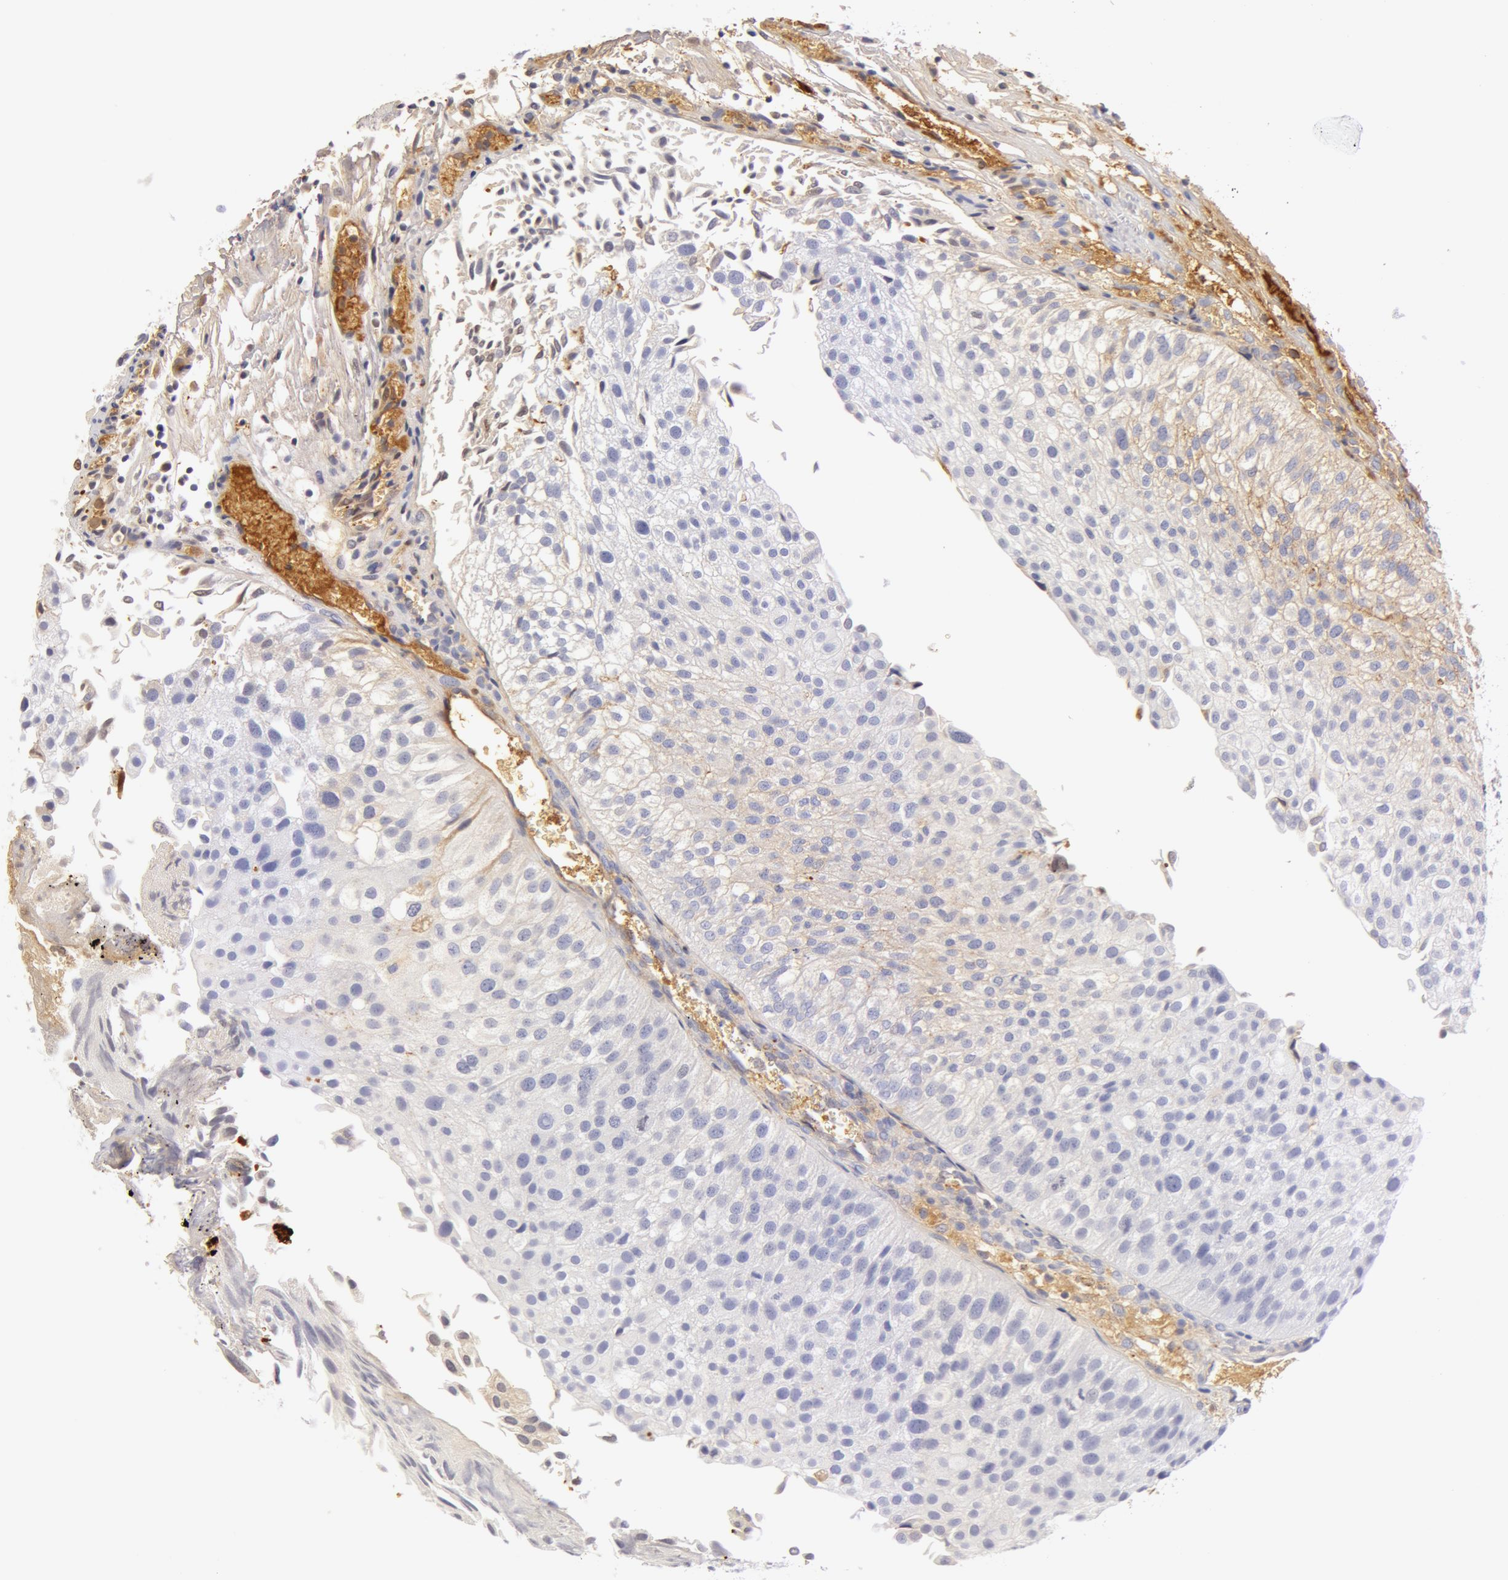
{"staining": {"intensity": "negative", "quantity": "none", "location": "none"}, "tissue": "urothelial cancer", "cell_type": "Tumor cells", "image_type": "cancer", "snomed": [{"axis": "morphology", "description": "Urothelial carcinoma, Low grade"}, {"axis": "topography", "description": "Urinary bladder"}], "caption": "A micrograph of low-grade urothelial carcinoma stained for a protein reveals no brown staining in tumor cells.", "gene": "AHSG", "patient": {"sex": "female", "age": 89}}